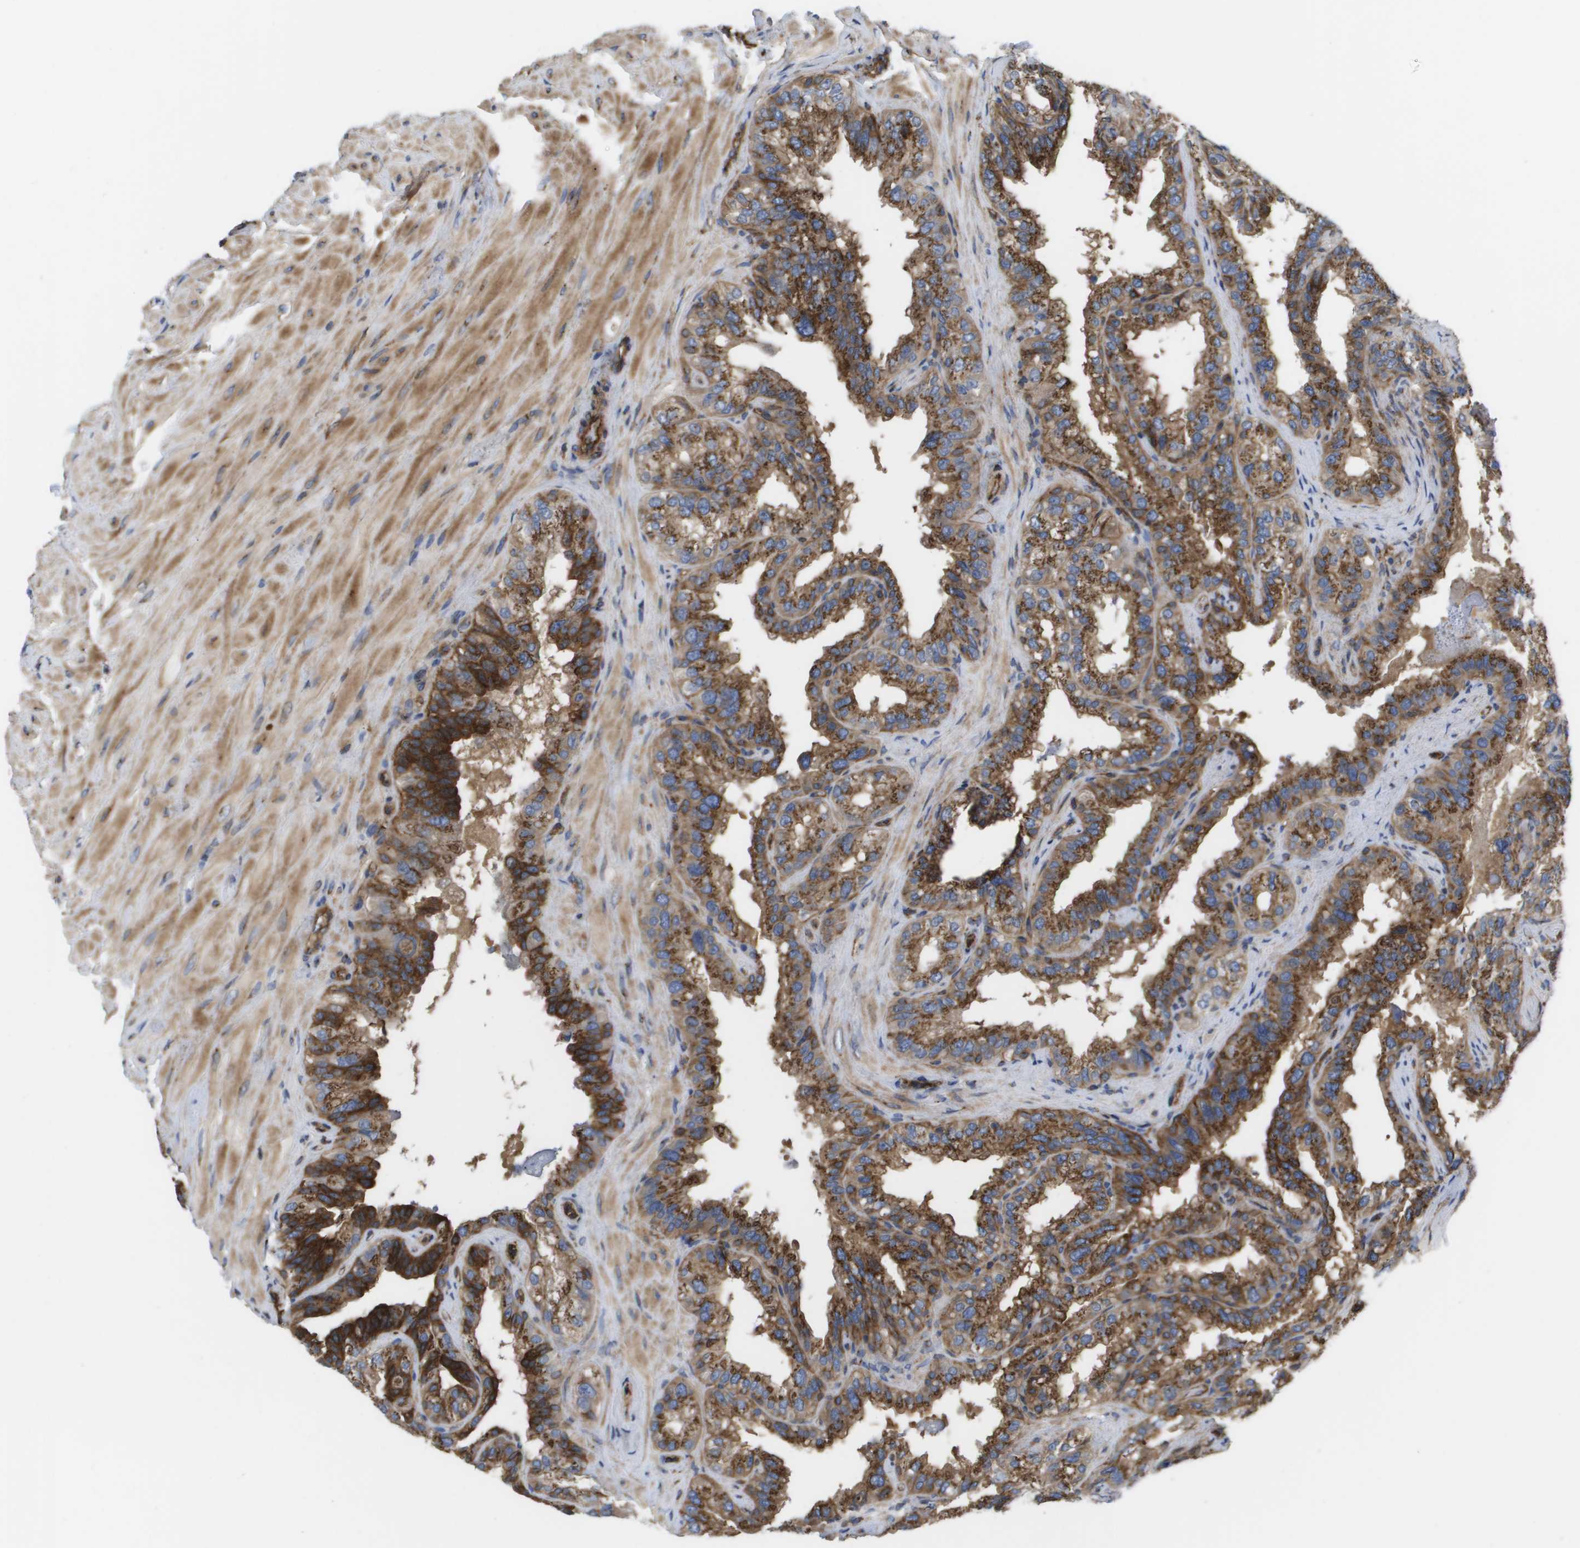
{"staining": {"intensity": "strong", "quantity": ">75%", "location": "cytoplasmic/membranous"}, "tissue": "seminal vesicle", "cell_type": "Glandular cells", "image_type": "normal", "snomed": [{"axis": "morphology", "description": "Normal tissue, NOS"}, {"axis": "topography", "description": "Seminal veicle"}], "caption": "Immunohistochemical staining of benign human seminal vesicle reveals high levels of strong cytoplasmic/membranous expression in approximately >75% of glandular cells.", "gene": "BST2", "patient": {"sex": "male", "age": 68}}